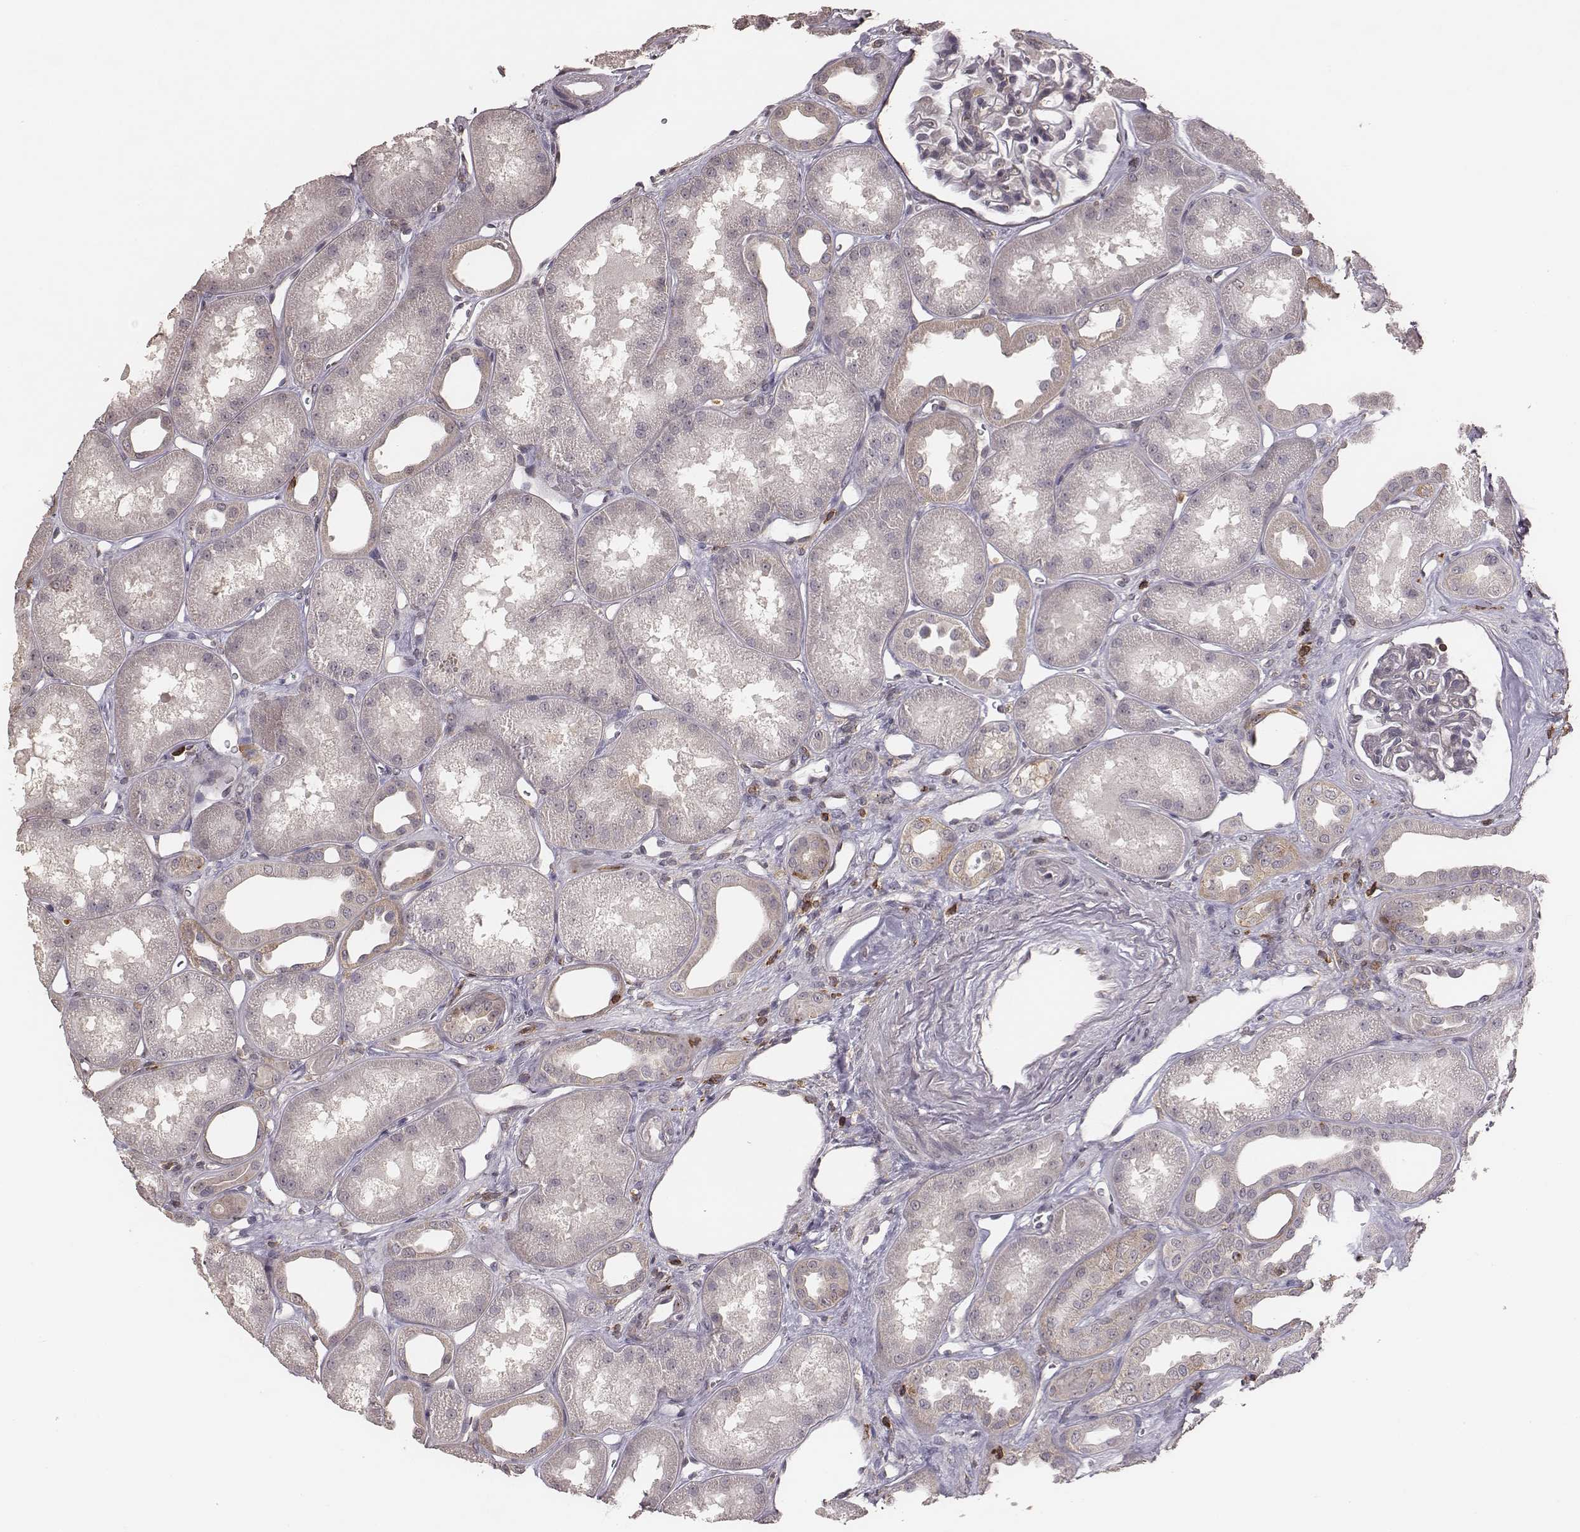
{"staining": {"intensity": "moderate", "quantity": "<25%", "location": "cytoplasmic/membranous"}, "tissue": "kidney", "cell_type": "Cells in glomeruli", "image_type": "normal", "snomed": [{"axis": "morphology", "description": "Normal tissue, NOS"}, {"axis": "topography", "description": "Kidney"}], "caption": "Protein expression analysis of normal kidney displays moderate cytoplasmic/membranous positivity in approximately <25% of cells in glomeruli.", "gene": "PILRA", "patient": {"sex": "male", "age": 61}}